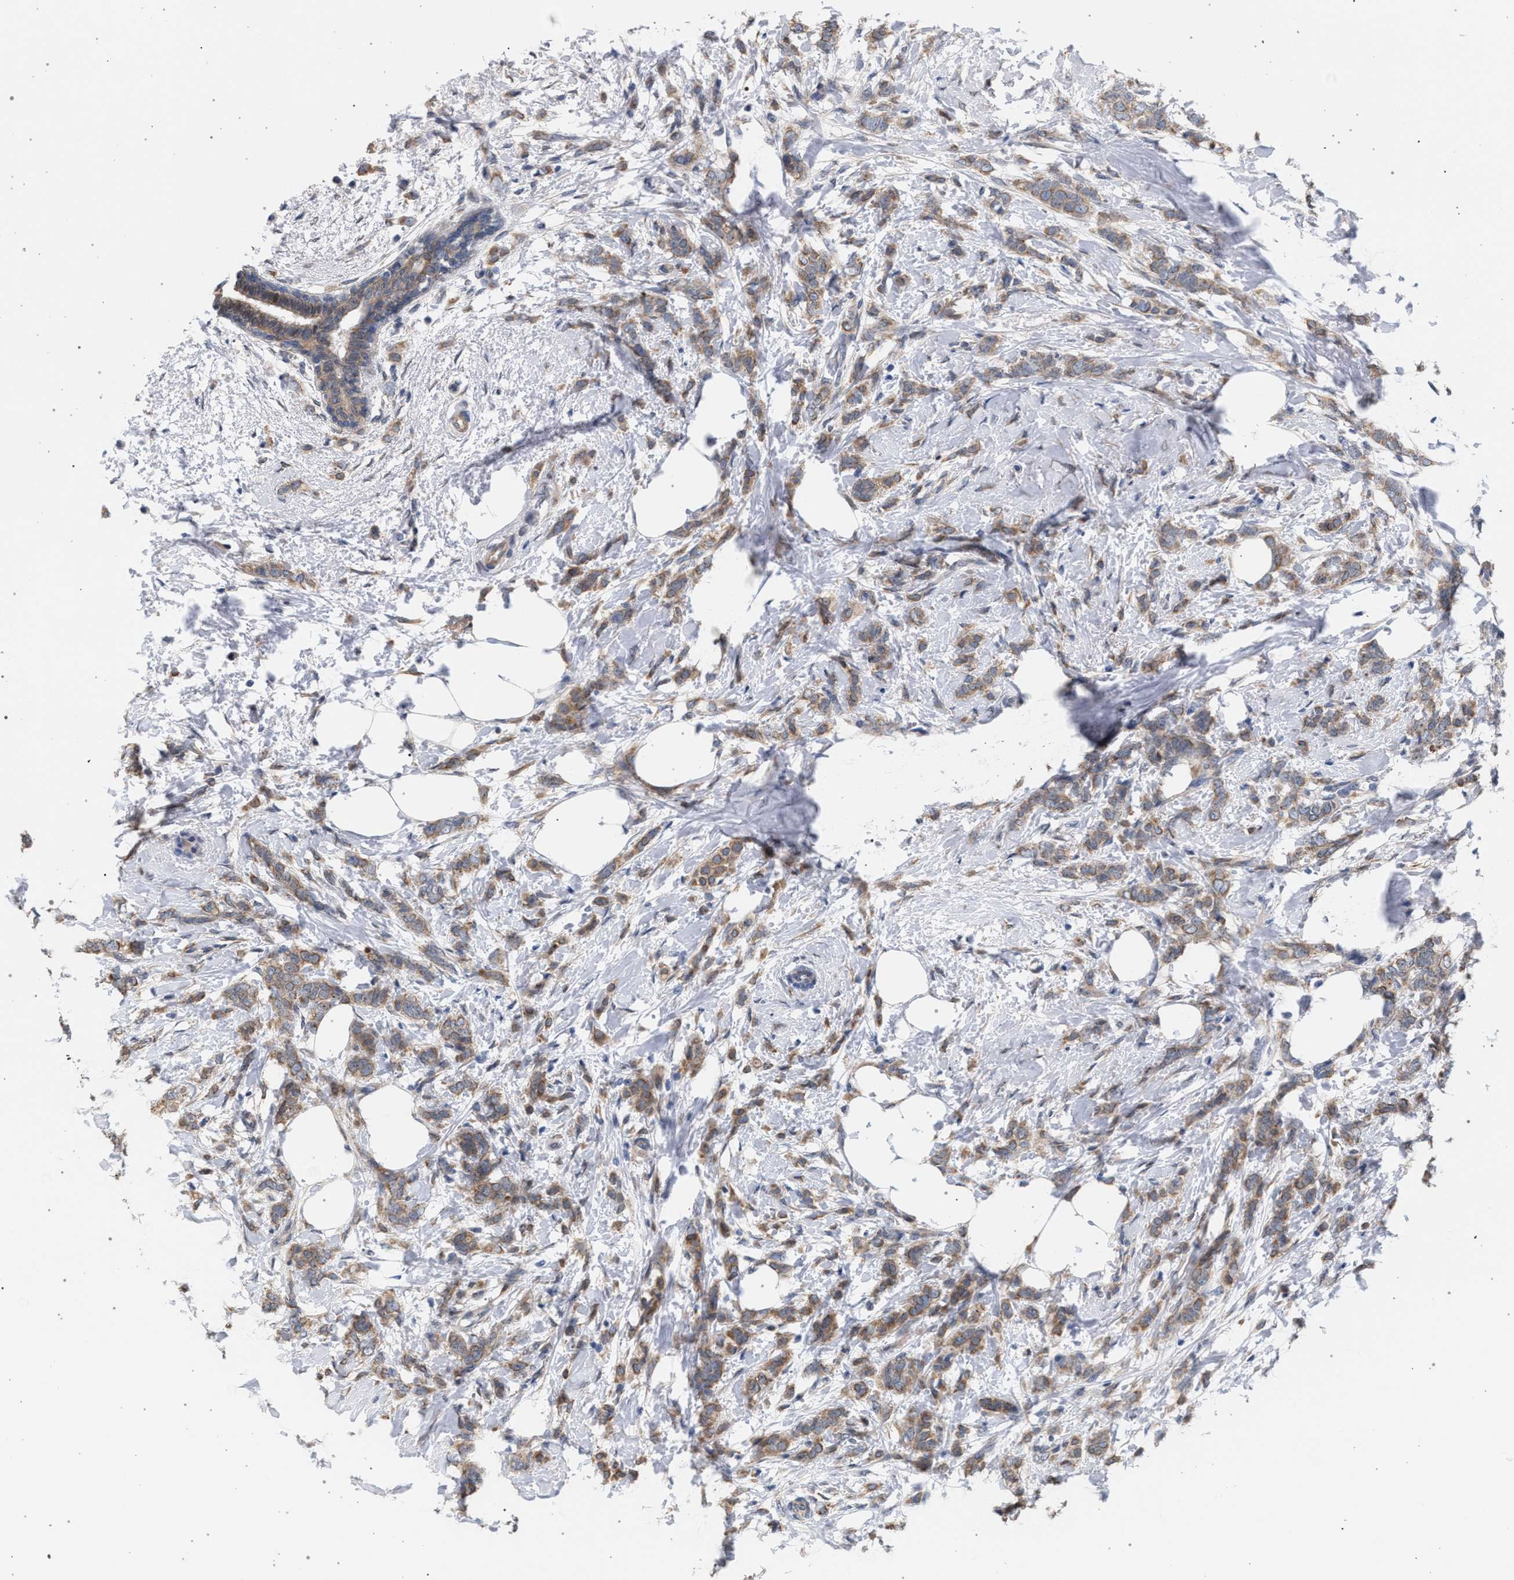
{"staining": {"intensity": "weak", "quantity": ">75%", "location": "cytoplasmic/membranous"}, "tissue": "breast cancer", "cell_type": "Tumor cells", "image_type": "cancer", "snomed": [{"axis": "morphology", "description": "Lobular carcinoma, in situ"}, {"axis": "morphology", "description": "Lobular carcinoma"}, {"axis": "topography", "description": "Breast"}], "caption": "DAB (3,3'-diaminobenzidine) immunohistochemical staining of human breast cancer (lobular carcinoma in situ) shows weak cytoplasmic/membranous protein staining in approximately >75% of tumor cells.", "gene": "ARPC5L", "patient": {"sex": "female", "age": 41}}